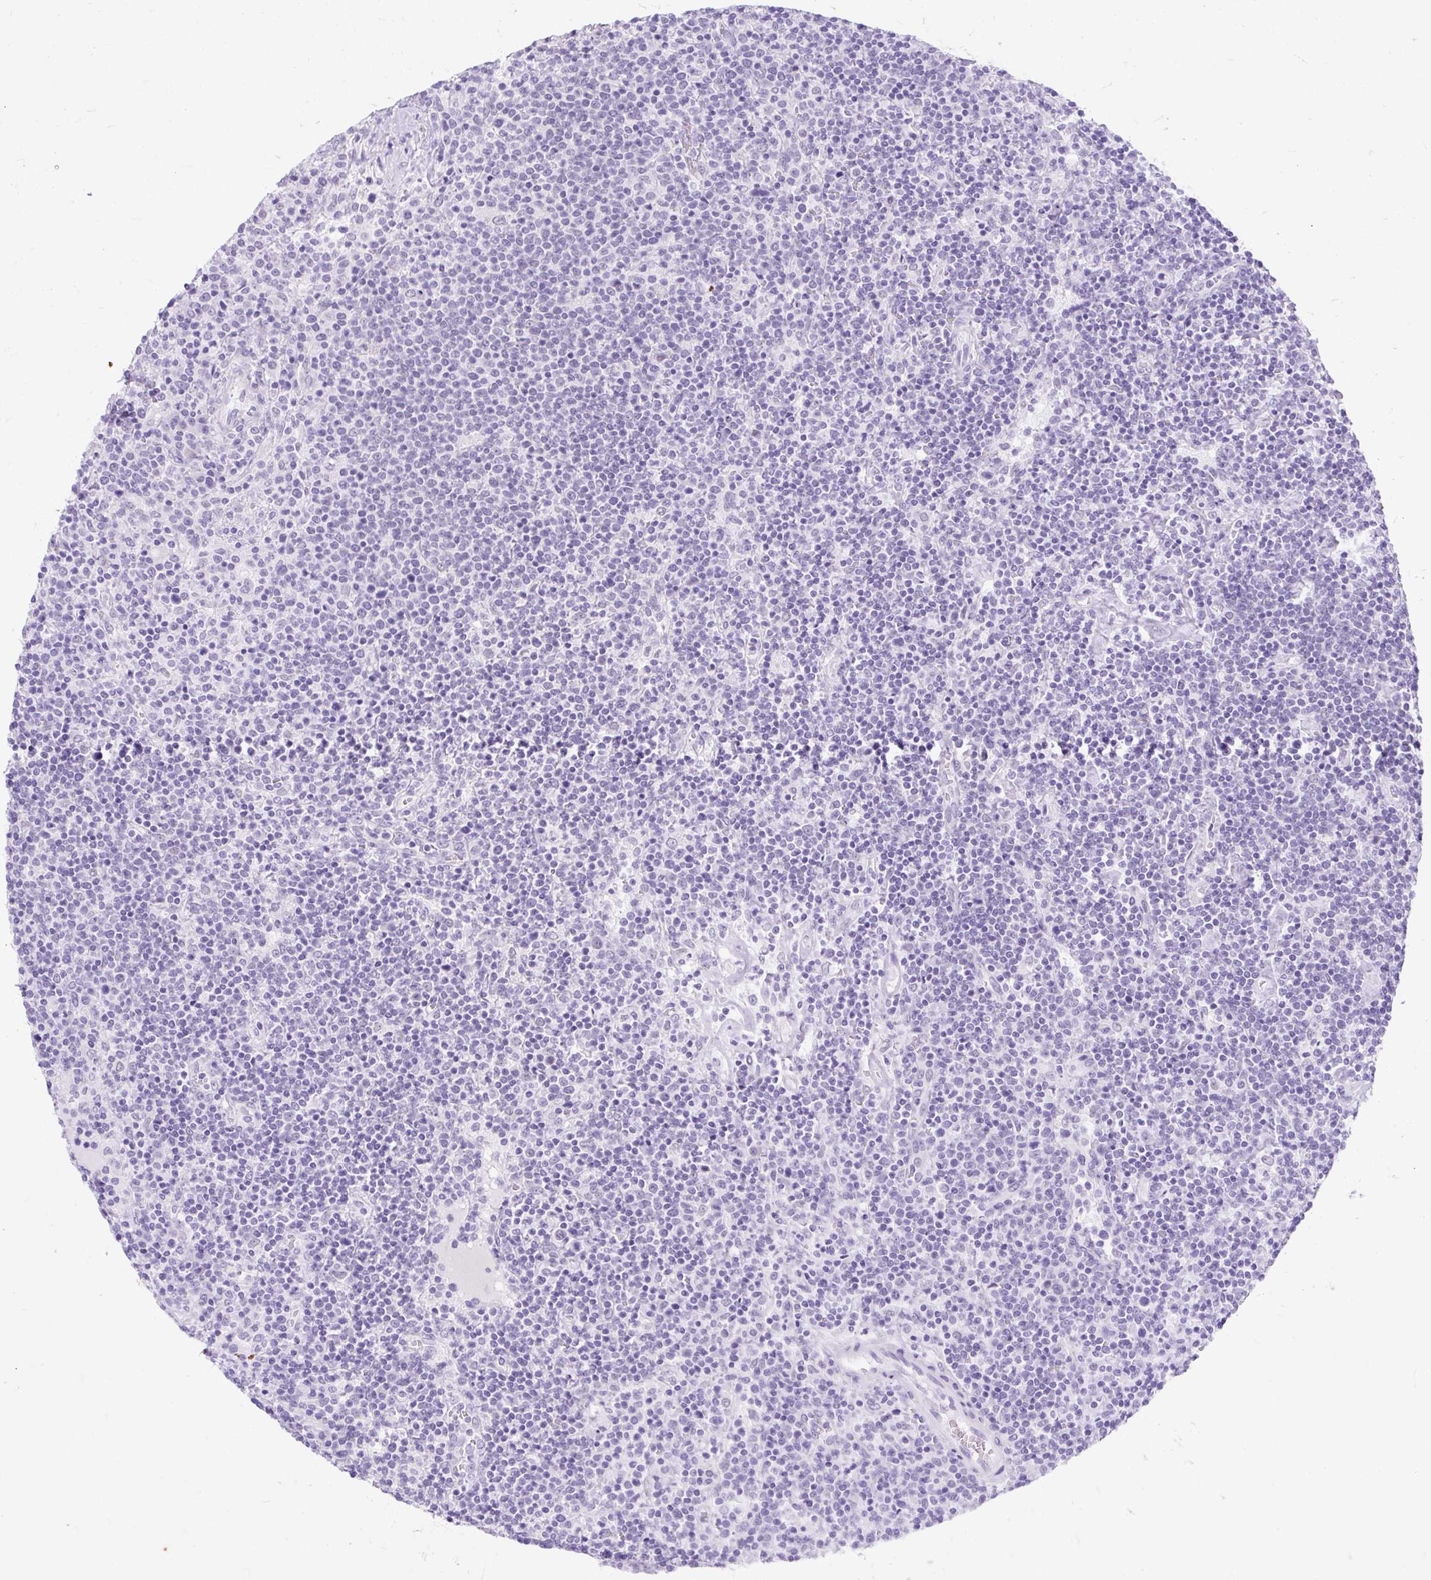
{"staining": {"intensity": "negative", "quantity": "none", "location": "none"}, "tissue": "lymphoma", "cell_type": "Tumor cells", "image_type": "cancer", "snomed": [{"axis": "morphology", "description": "Malignant lymphoma, non-Hodgkin's type, High grade"}, {"axis": "topography", "description": "Lymph node"}], "caption": "DAB (3,3'-diaminobenzidine) immunohistochemical staining of malignant lymphoma, non-Hodgkin's type (high-grade) exhibits no significant staining in tumor cells.", "gene": "SCGB1A1", "patient": {"sex": "male", "age": 61}}